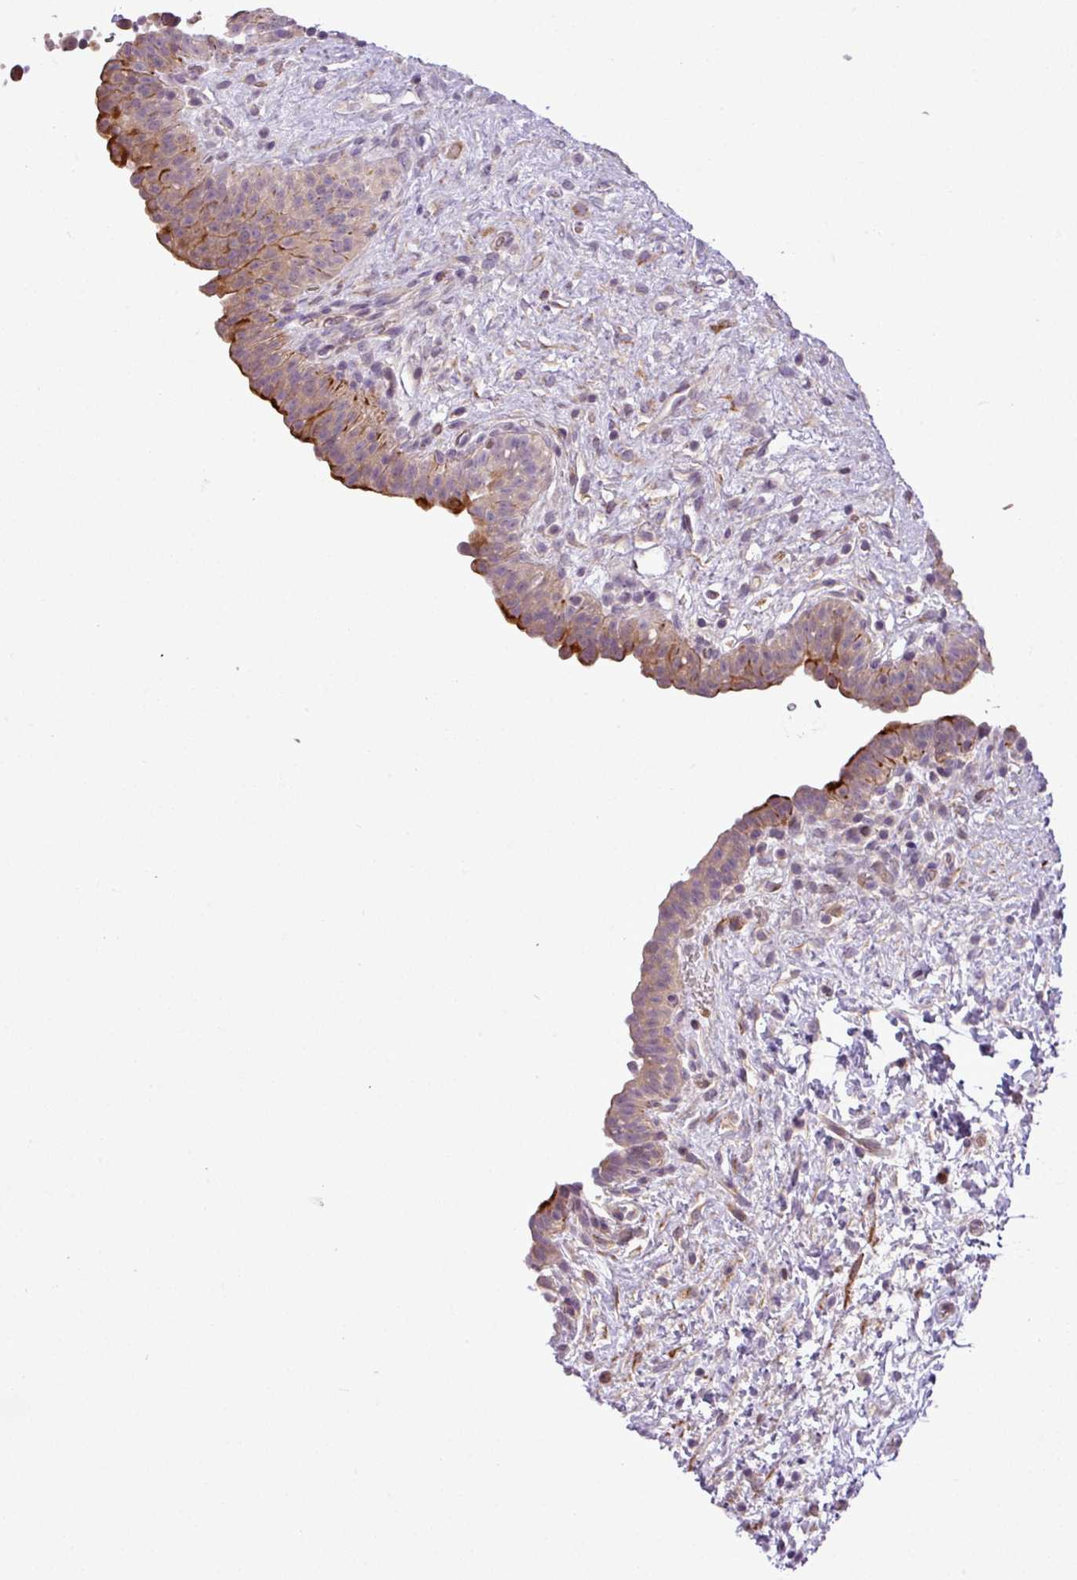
{"staining": {"intensity": "strong", "quantity": "25%-75%", "location": "cytoplasmic/membranous"}, "tissue": "urinary bladder", "cell_type": "Urothelial cells", "image_type": "normal", "snomed": [{"axis": "morphology", "description": "Normal tissue, NOS"}, {"axis": "topography", "description": "Urinary bladder"}], "caption": "Strong cytoplasmic/membranous staining is seen in approximately 25%-75% of urothelial cells in normal urinary bladder. (Stains: DAB in brown, nuclei in blue, Microscopy: brightfield microscopy at high magnification).", "gene": "NBEAL2", "patient": {"sex": "male", "age": 69}}